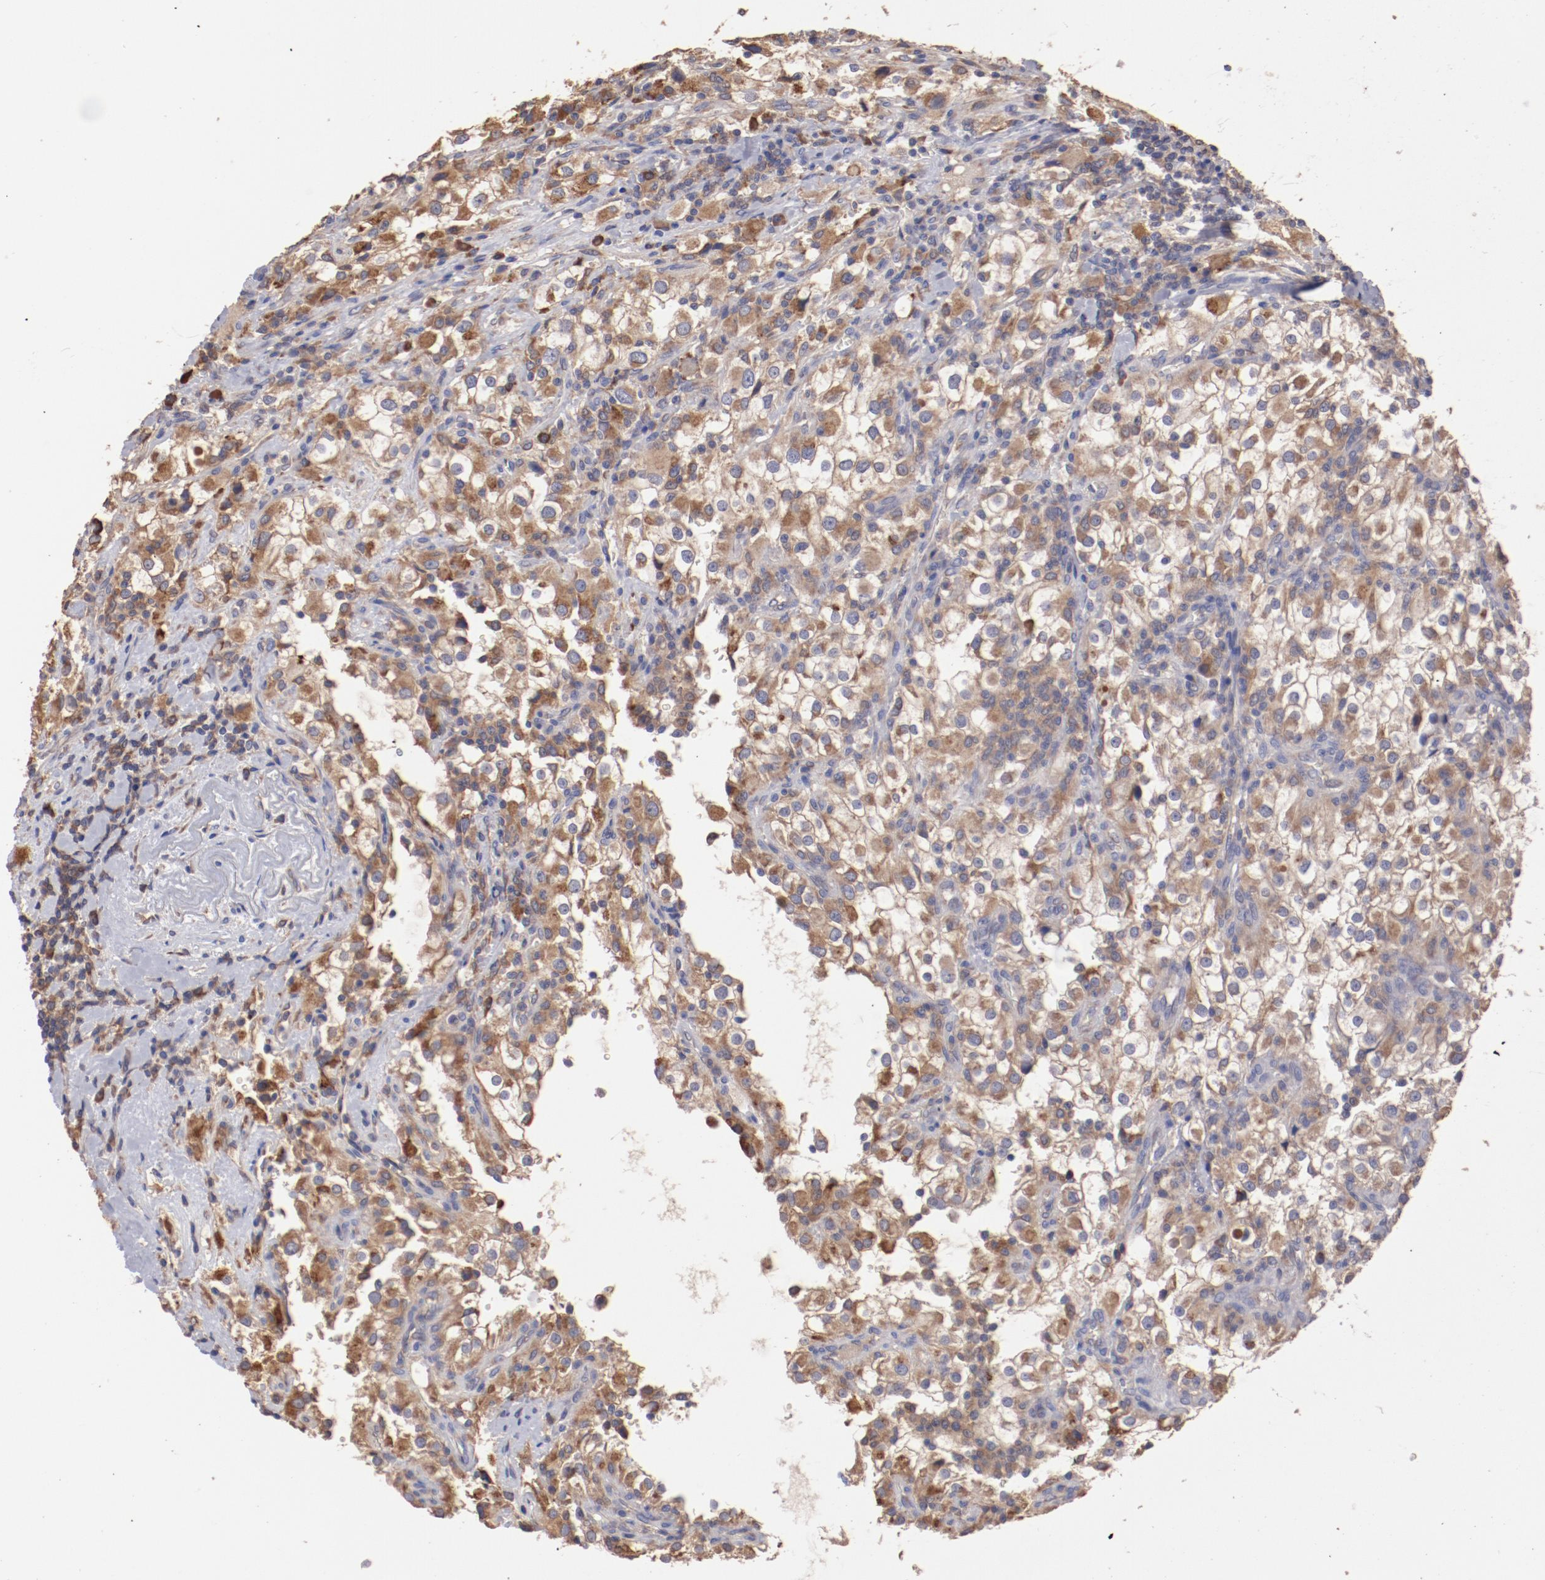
{"staining": {"intensity": "moderate", "quantity": "25%-75%", "location": "cytoplasmic/membranous"}, "tissue": "renal cancer", "cell_type": "Tumor cells", "image_type": "cancer", "snomed": [{"axis": "morphology", "description": "Adenocarcinoma, NOS"}, {"axis": "topography", "description": "Kidney"}], "caption": "High-power microscopy captured an IHC histopathology image of renal adenocarcinoma, revealing moderate cytoplasmic/membranous positivity in approximately 25%-75% of tumor cells.", "gene": "NFKBIE", "patient": {"sex": "female", "age": 52}}